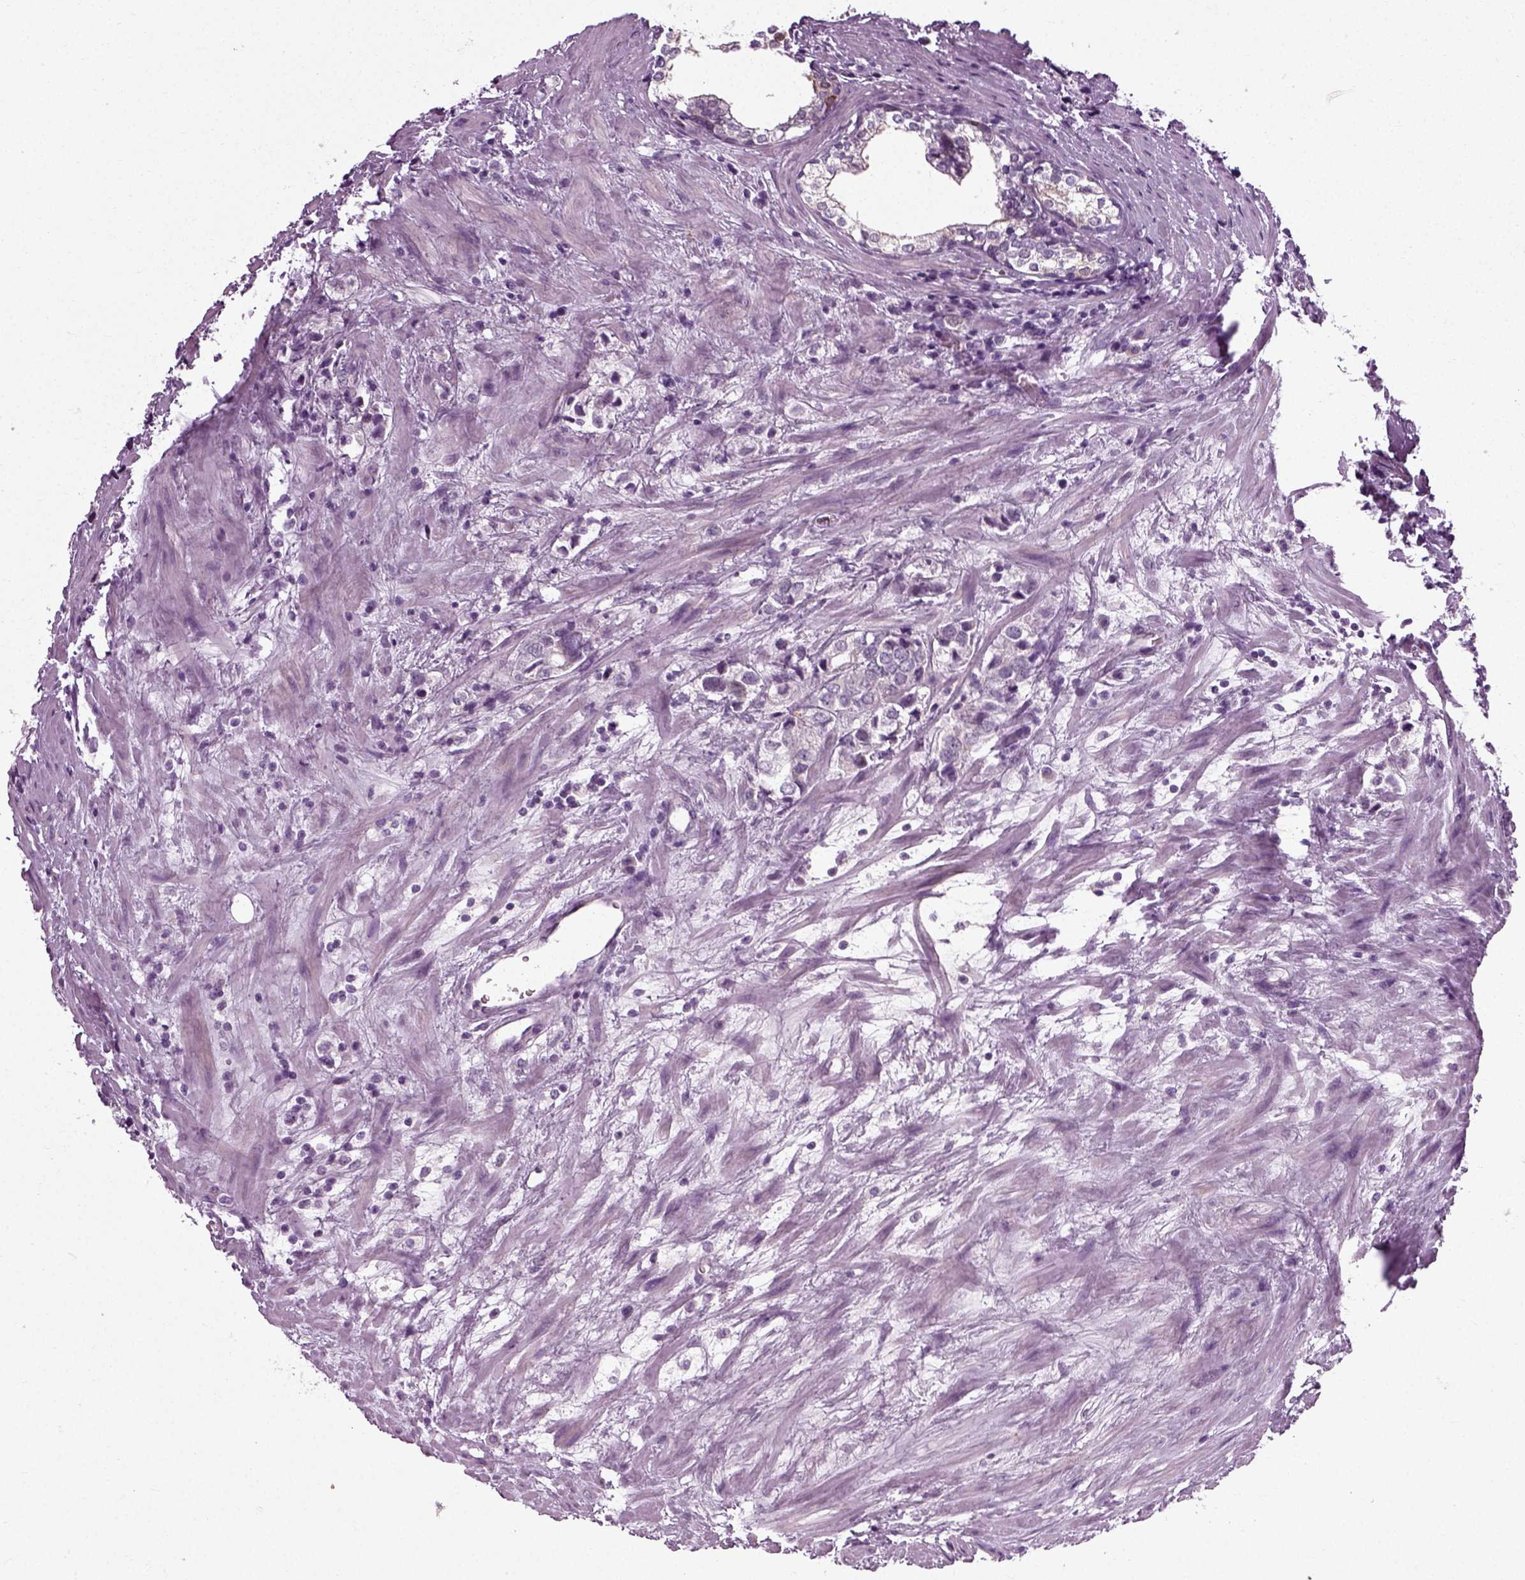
{"staining": {"intensity": "negative", "quantity": "none", "location": "none"}, "tissue": "prostate cancer", "cell_type": "Tumor cells", "image_type": "cancer", "snomed": [{"axis": "morphology", "description": "Adenocarcinoma, NOS"}, {"axis": "topography", "description": "Prostate and seminal vesicle, NOS"}], "caption": "Image shows no significant protein staining in tumor cells of prostate cancer.", "gene": "SCG5", "patient": {"sex": "male", "age": 63}}